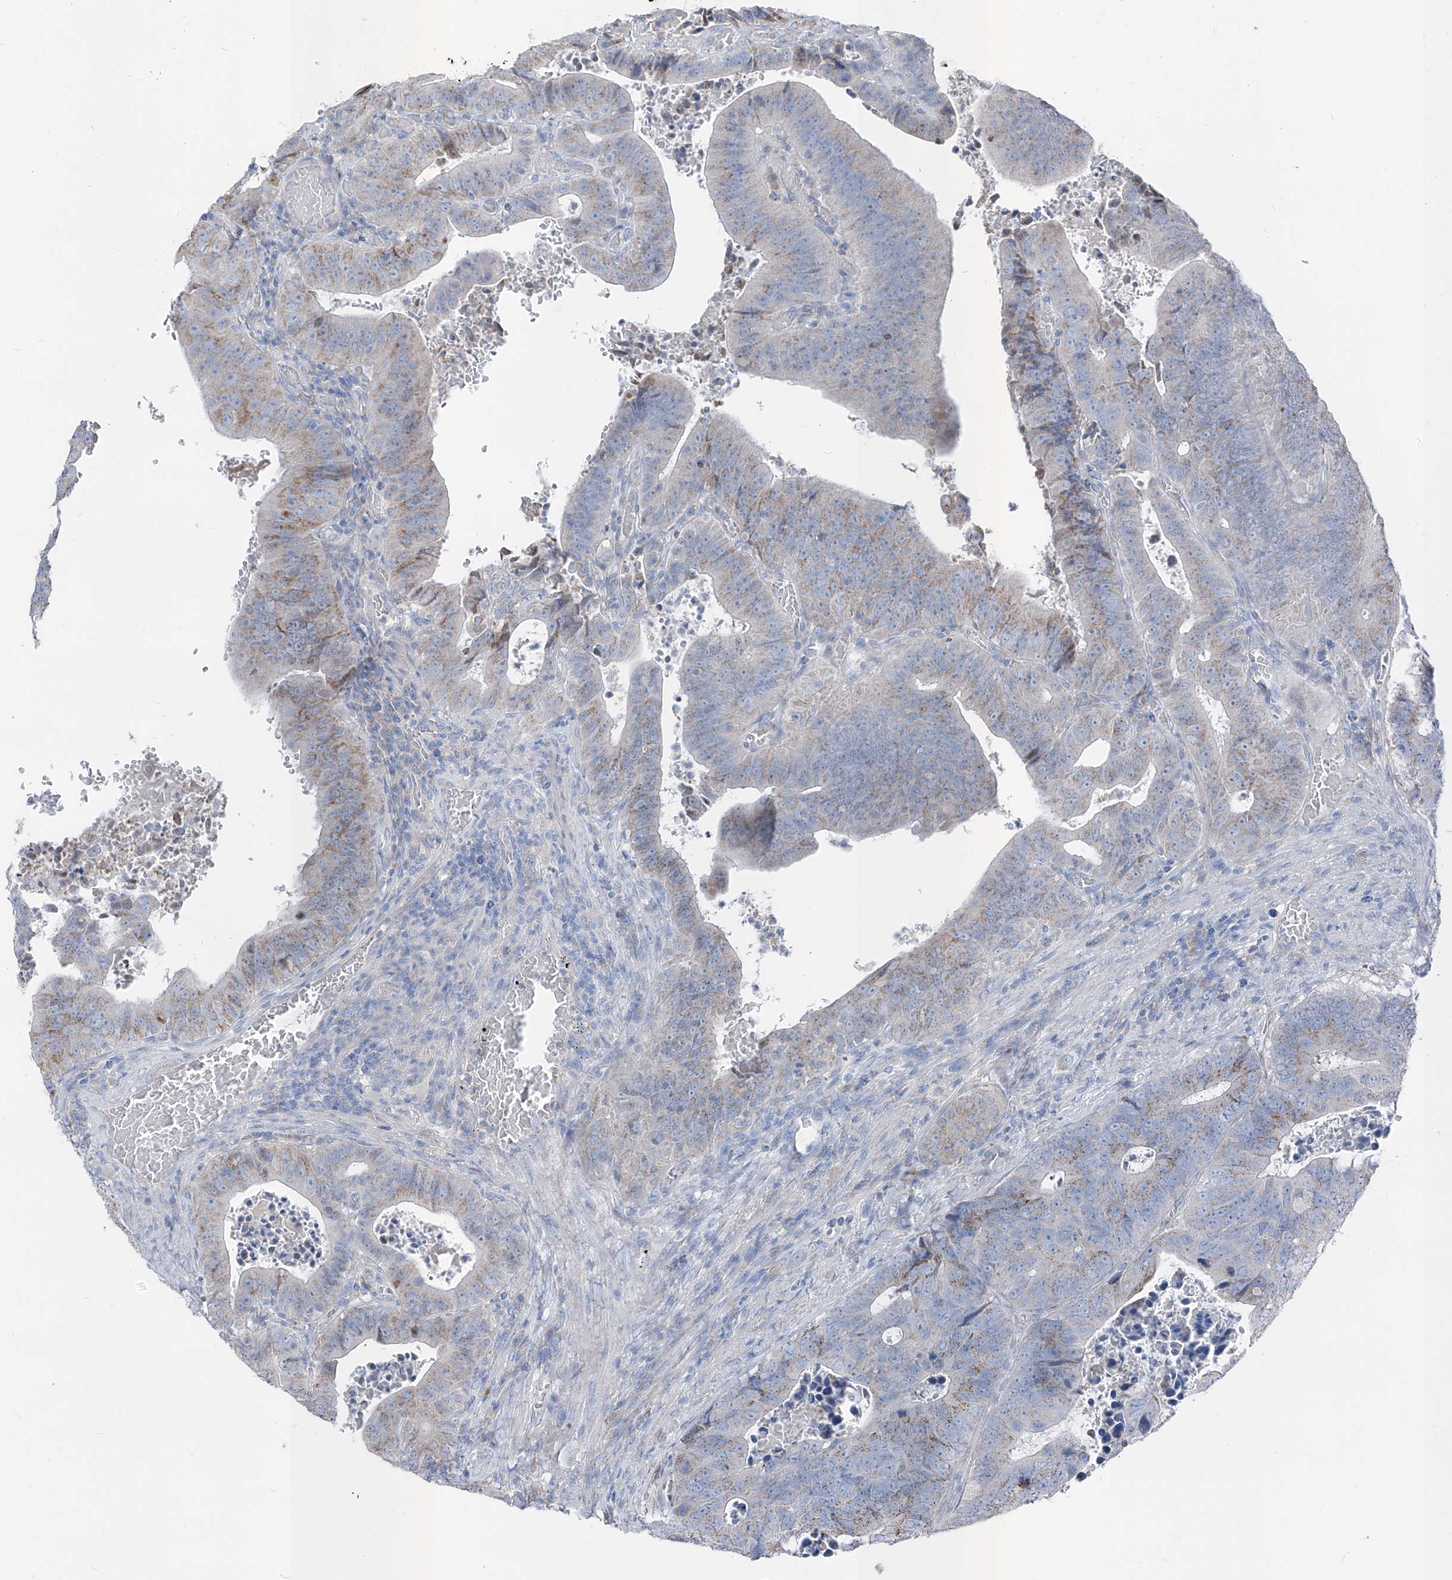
{"staining": {"intensity": "weak", "quantity": "25%-75%", "location": "cytoplasmic/membranous"}, "tissue": "colorectal cancer", "cell_type": "Tumor cells", "image_type": "cancer", "snomed": [{"axis": "morphology", "description": "Adenocarcinoma, NOS"}, {"axis": "topography", "description": "Colon"}], "caption": "This is an image of IHC staining of colorectal cancer, which shows weak staining in the cytoplasmic/membranous of tumor cells.", "gene": "AGPS", "patient": {"sex": "male", "age": 87}}